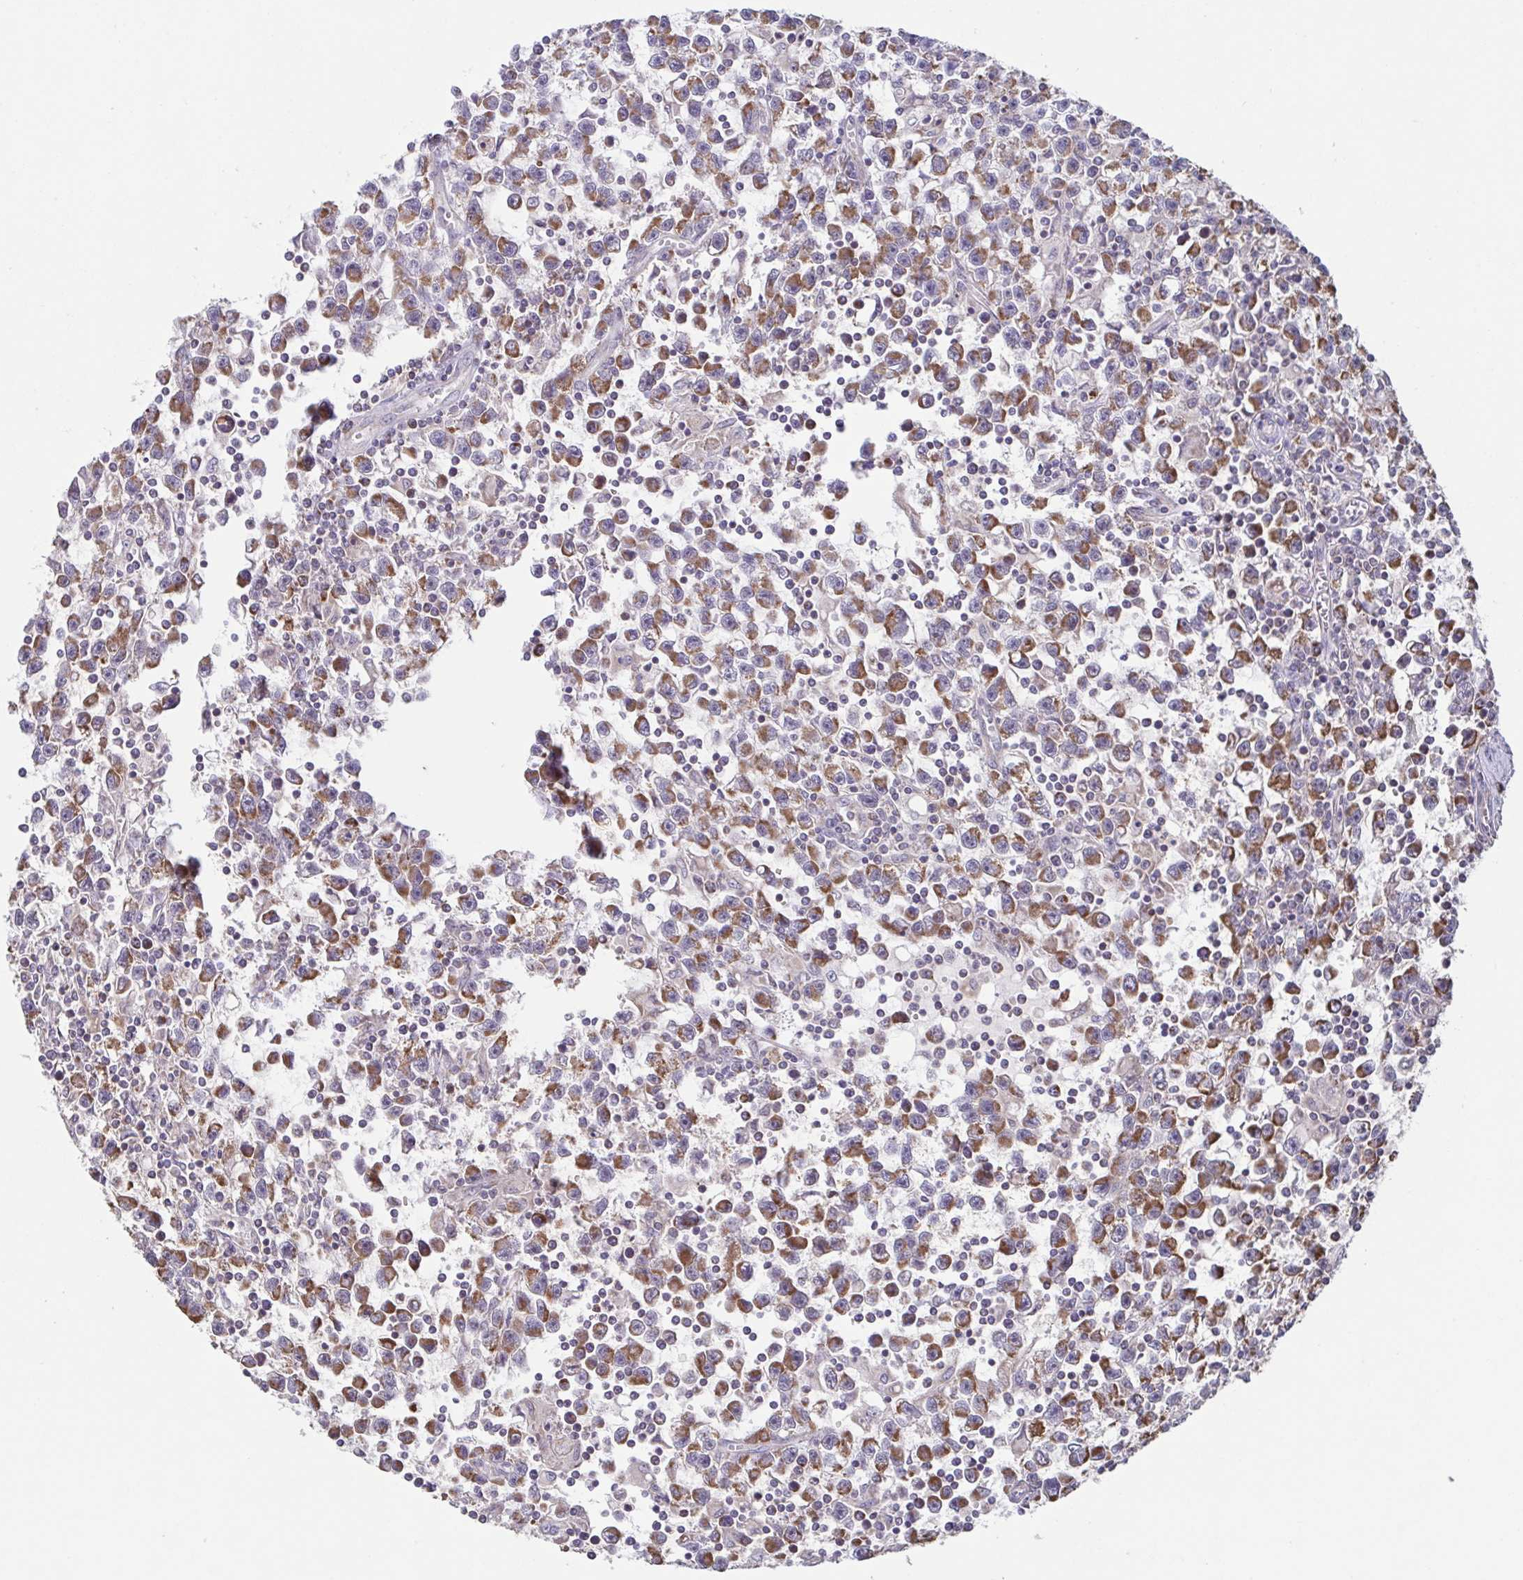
{"staining": {"intensity": "moderate", "quantity": ">75%", "location": "cytoplasmic/membranous"}, "tissue": "testis cancer", "cell_type": "Tumor cells", "image_type": "cancer", "snomed": [{"axis": "morphology", "description": "Seminoma, NOS"}, {"axis": "topography", "description": "Testis"}], "caption": "This is an image of immunohistochemistry staining of testis seminoma, which shows moderate staining in the cytoplasmic/membranous of tumor cells.", "gene": "DIP2B", "patient": {"sex": "male", "age": 31}}